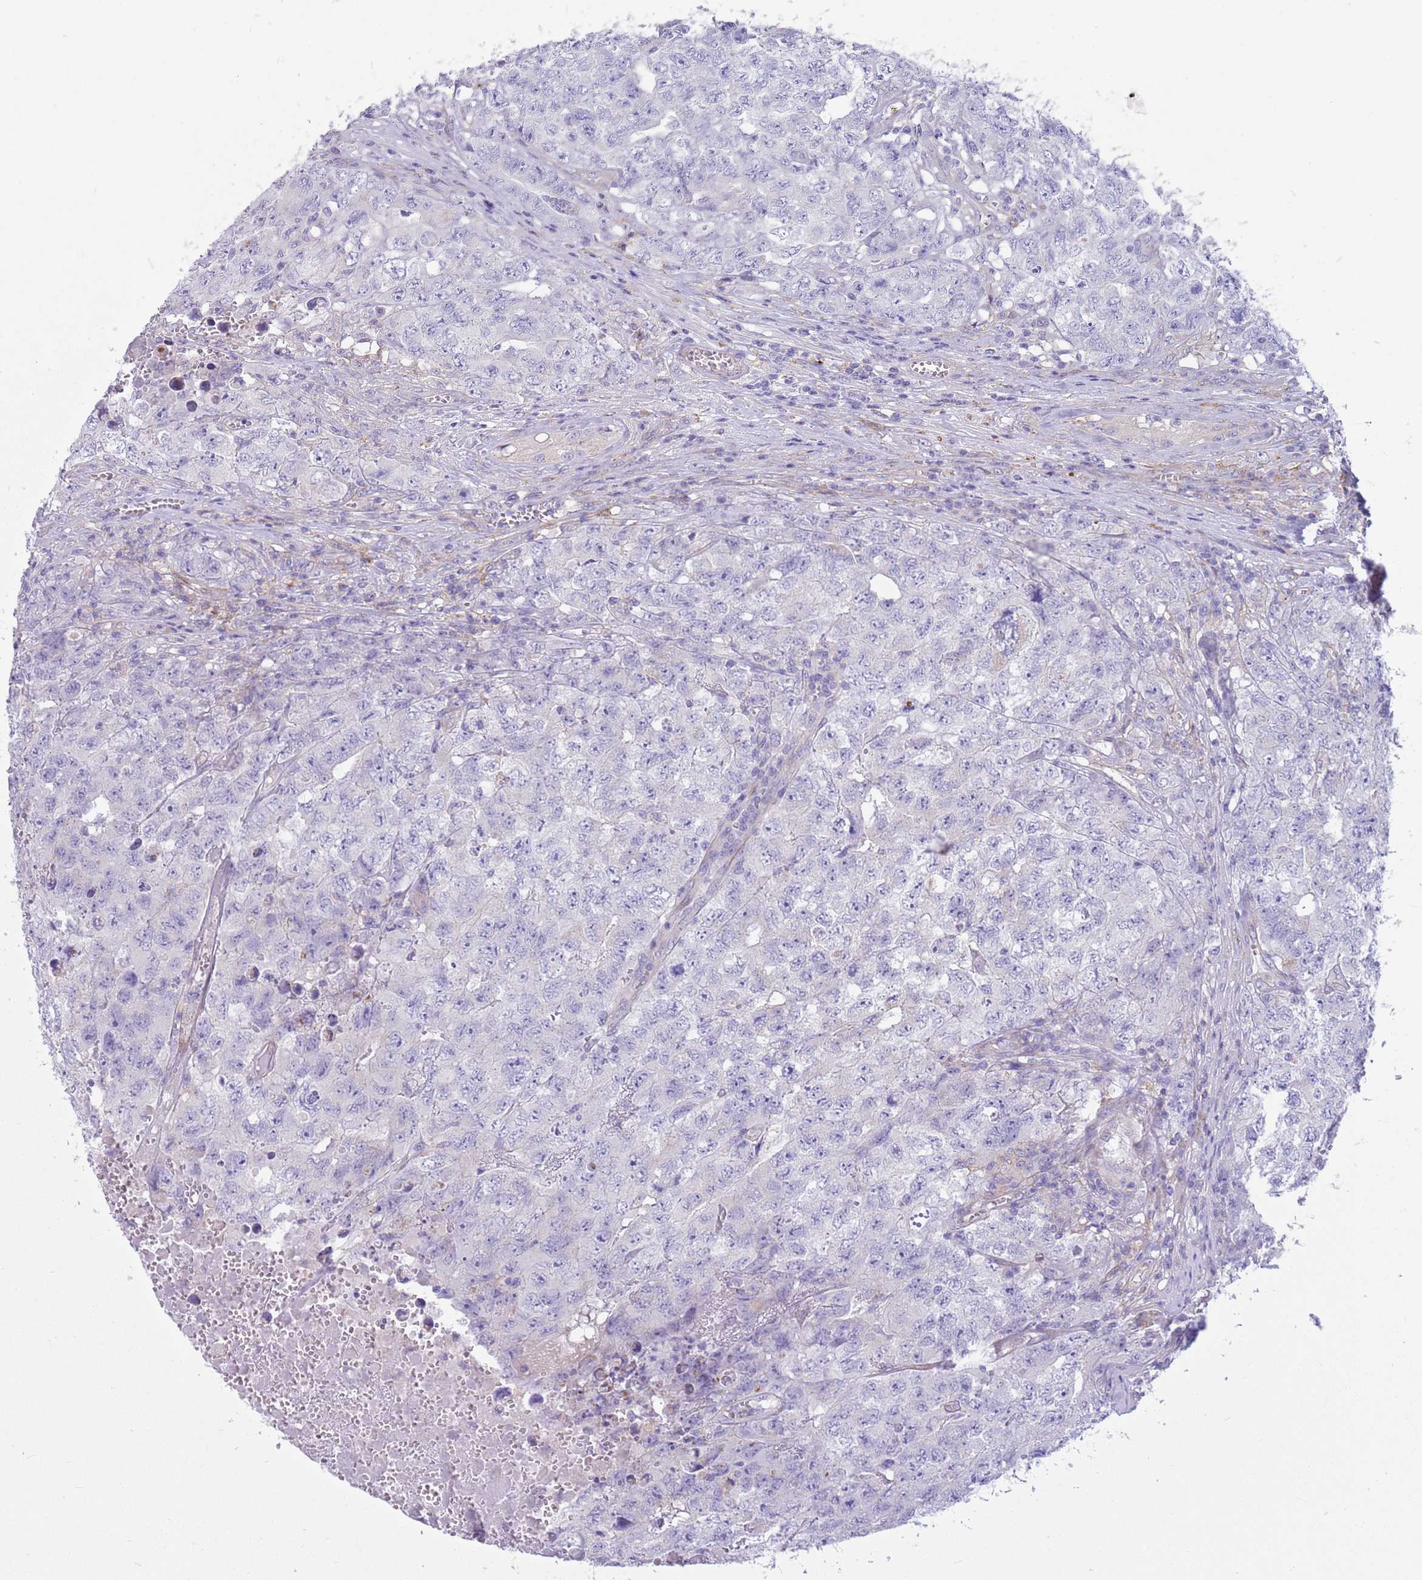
{"staining": {"intensity": "negative", "quantity": "none", "location": "none"}, "tissue": "testis cancer", "cell_type": "Tumor cells", "image_type": "cancer", "snomed": [{"axis": "morphology", "description": "Carcinoma, Embryonal, NOS"}, {"axis": "topography", "description": "Testis"}], "caption": "The IHC image has no significant staining in tumor cells of testis embryonal carcinoma tissue. (DAB immunohistochemistry (IHC), high magnification).", "gene": "SNX6", "patient": {"sex": "male", "age": 31}}